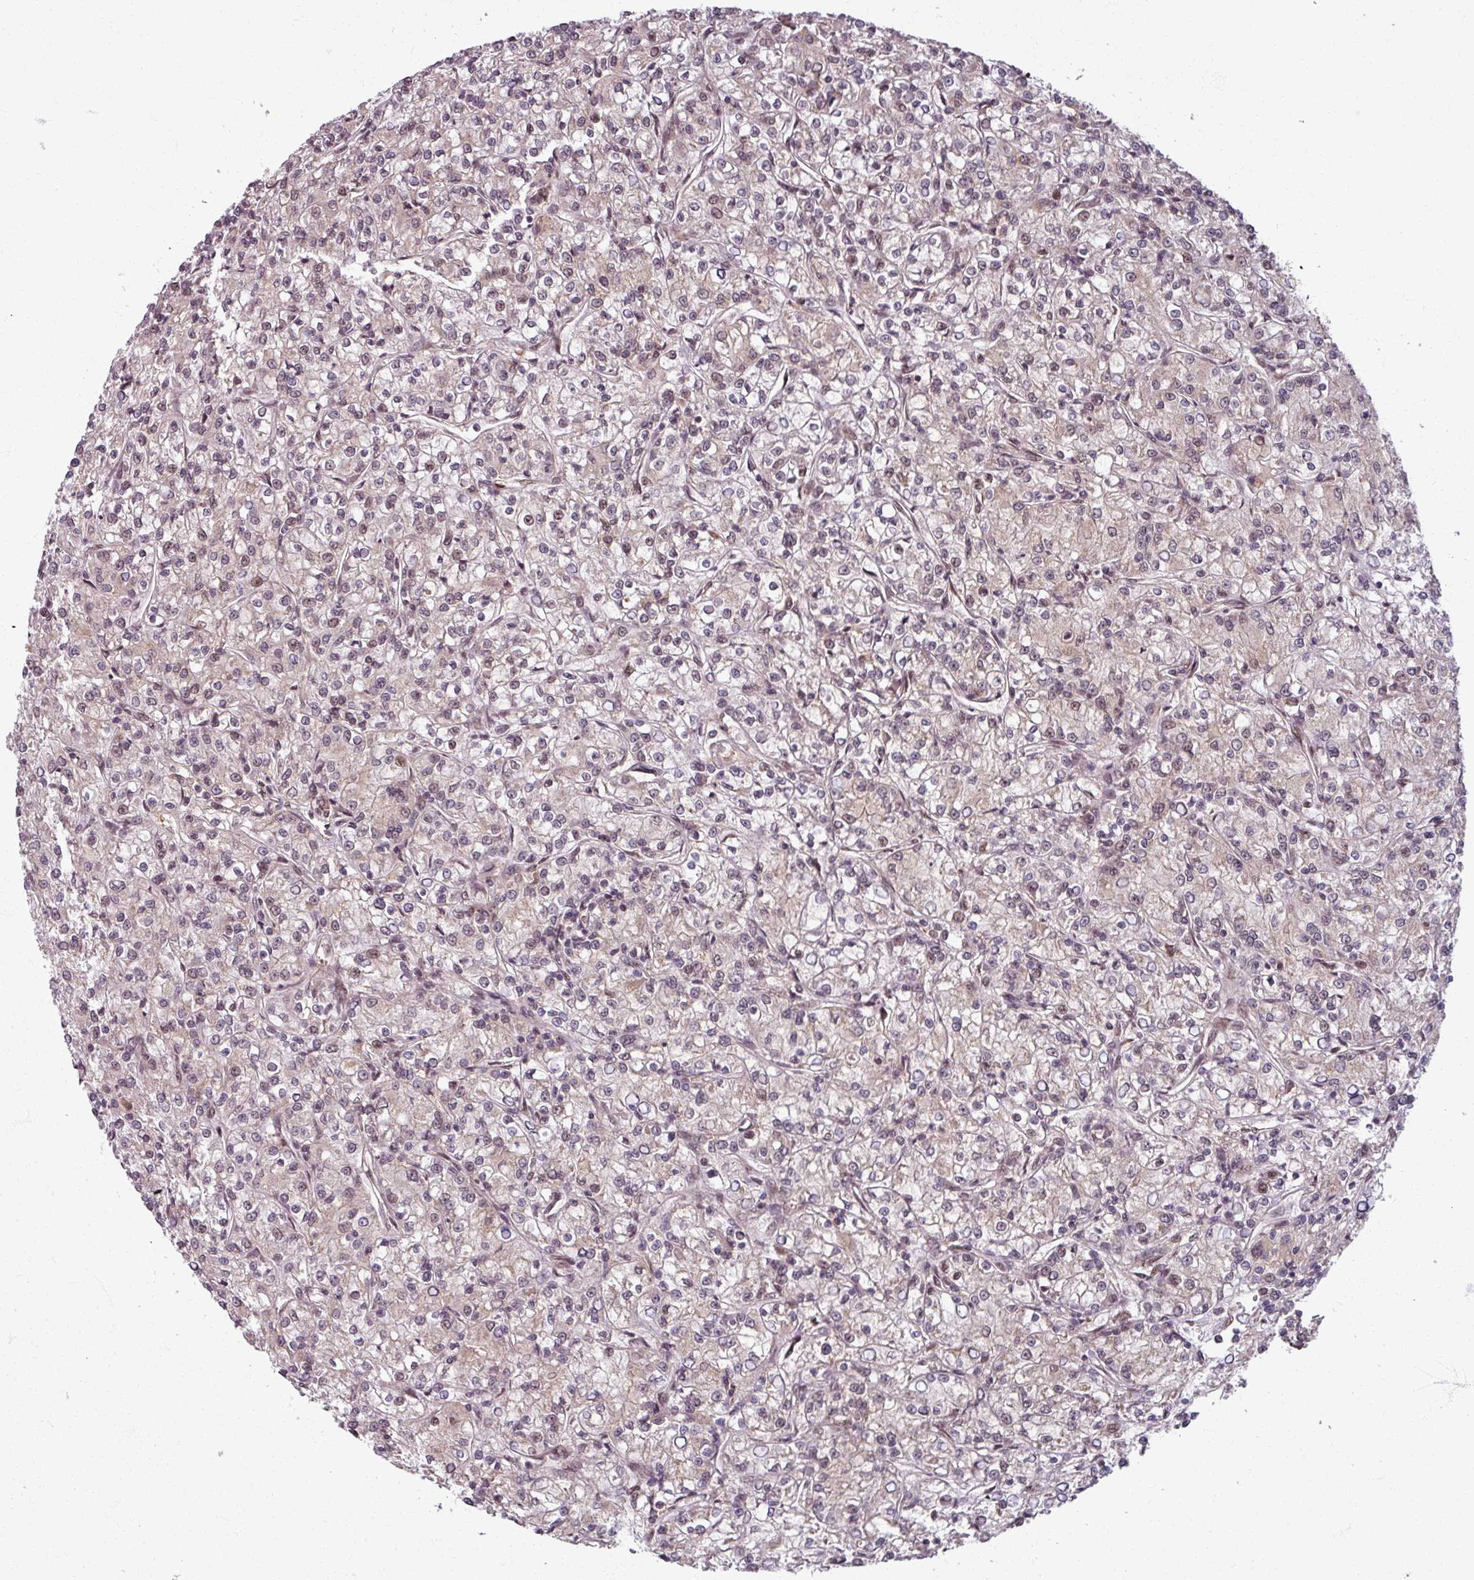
{"staining": {"intensity": "moderate", "quantity": "<25%", "location": "nuclear"}, "tissue": "renal cancer", "cell_type": "Tumor cells", "image_type": "cancer", "snomed": [{"axis": "morphology", "description": "Adenocarcinoma, NOS"}, {"axis": "topography", "description": "Kidney"}], "caption": "DAB immunohistochemical staining of human adenocarcinoma (renal) demonstrates moderate nuclear protein positivity in about <25% of tumor cells.", "gene": "SWI5", "patient": {"sex": "female", "age": 59}}